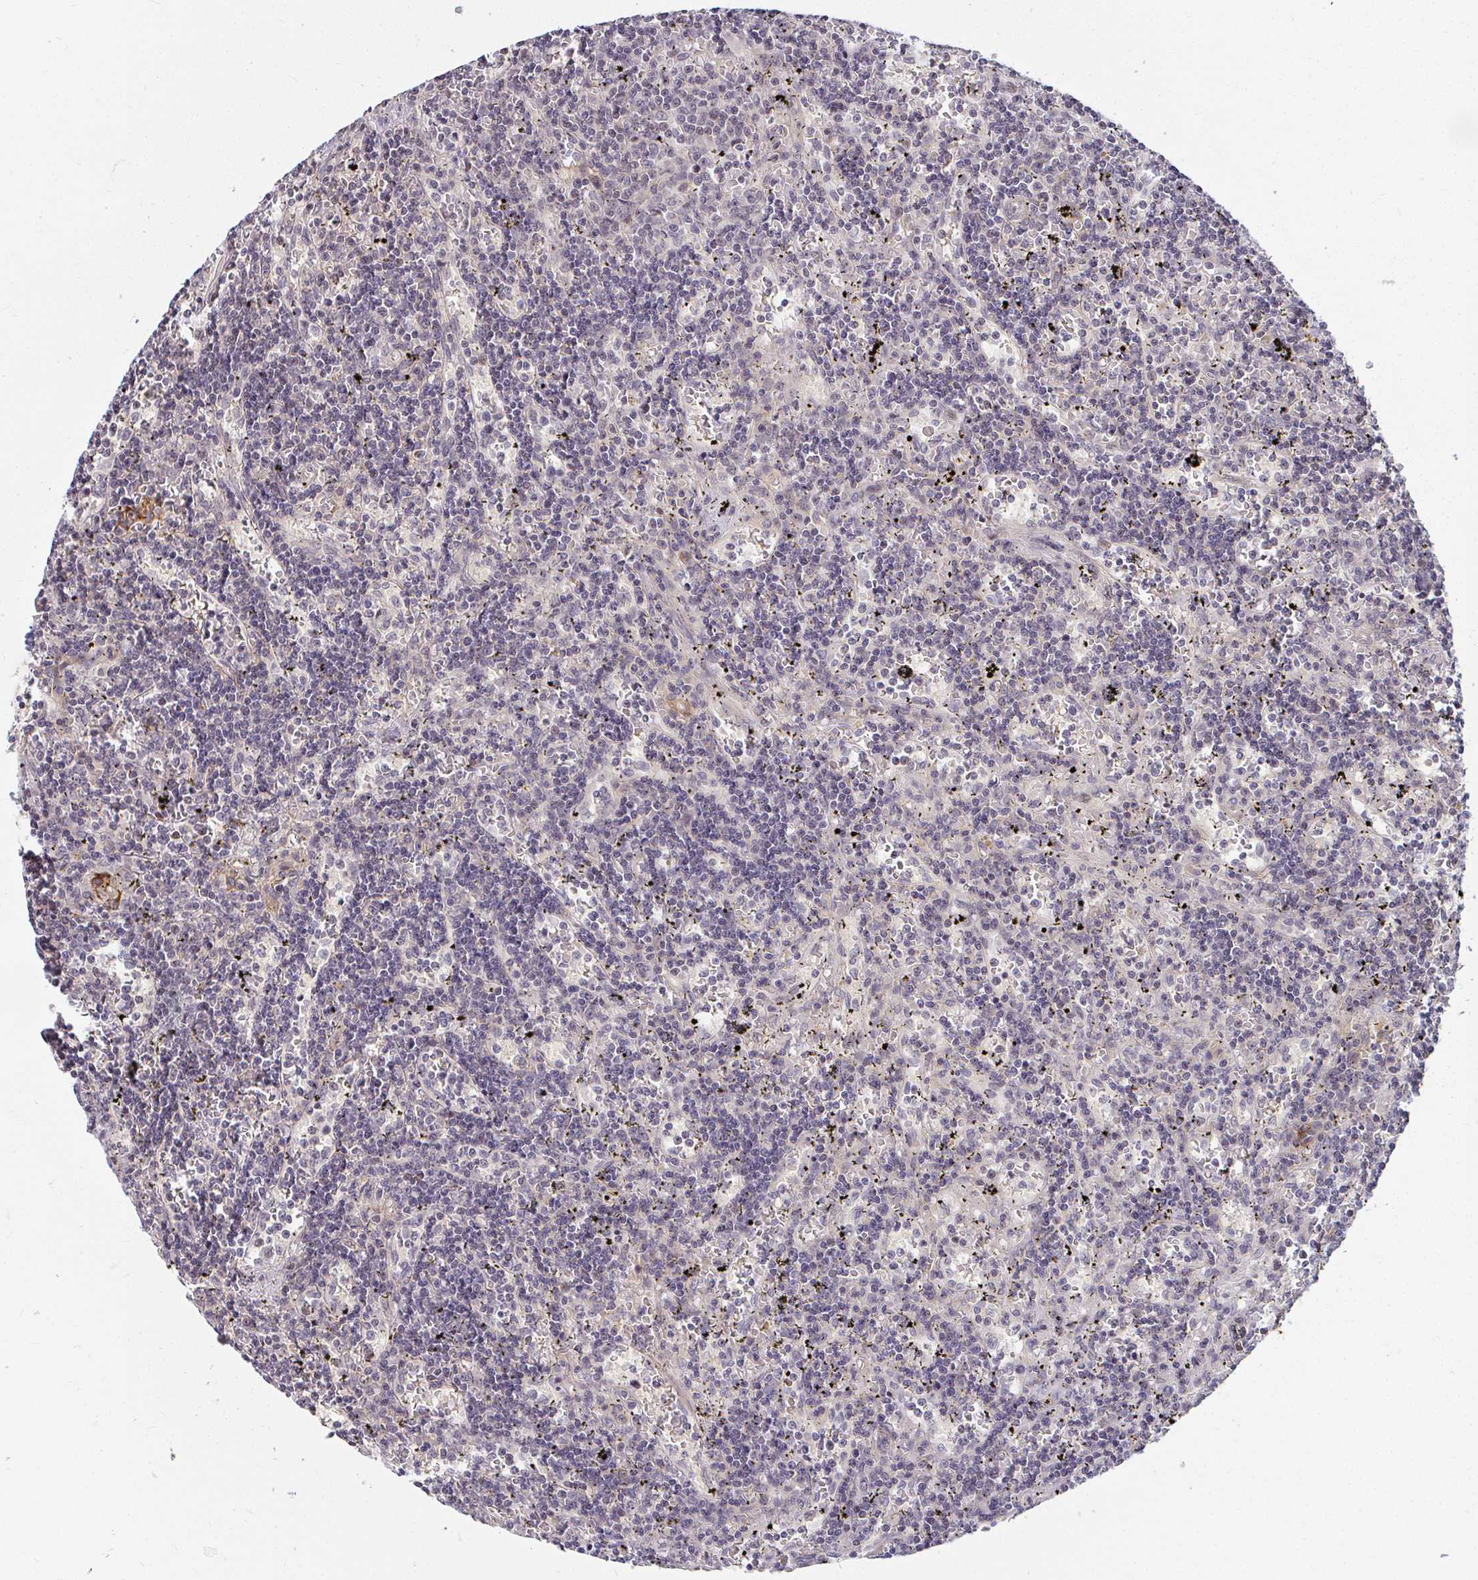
{"staining": {"intensity": "negative", "quantity": "none", "location": "none"}, "tissue": "lymphoma", "cell_type": "Tumor cells", "image_type": "cancer", "snomed": [{"axis": "morphology", "description": "Malignant lymphoma, non-Hodgkin's type, Low grade"}, {"axis": "topography", "description": "Spleen"}], "caption": "Photomicrograph shows no protein positivity in tumor cells of malignant lymphoma, non-Hodgkin's type (low-grade) tissue.", "gene": "ANK3", "patient": {"sex": "male", "age": 60}}